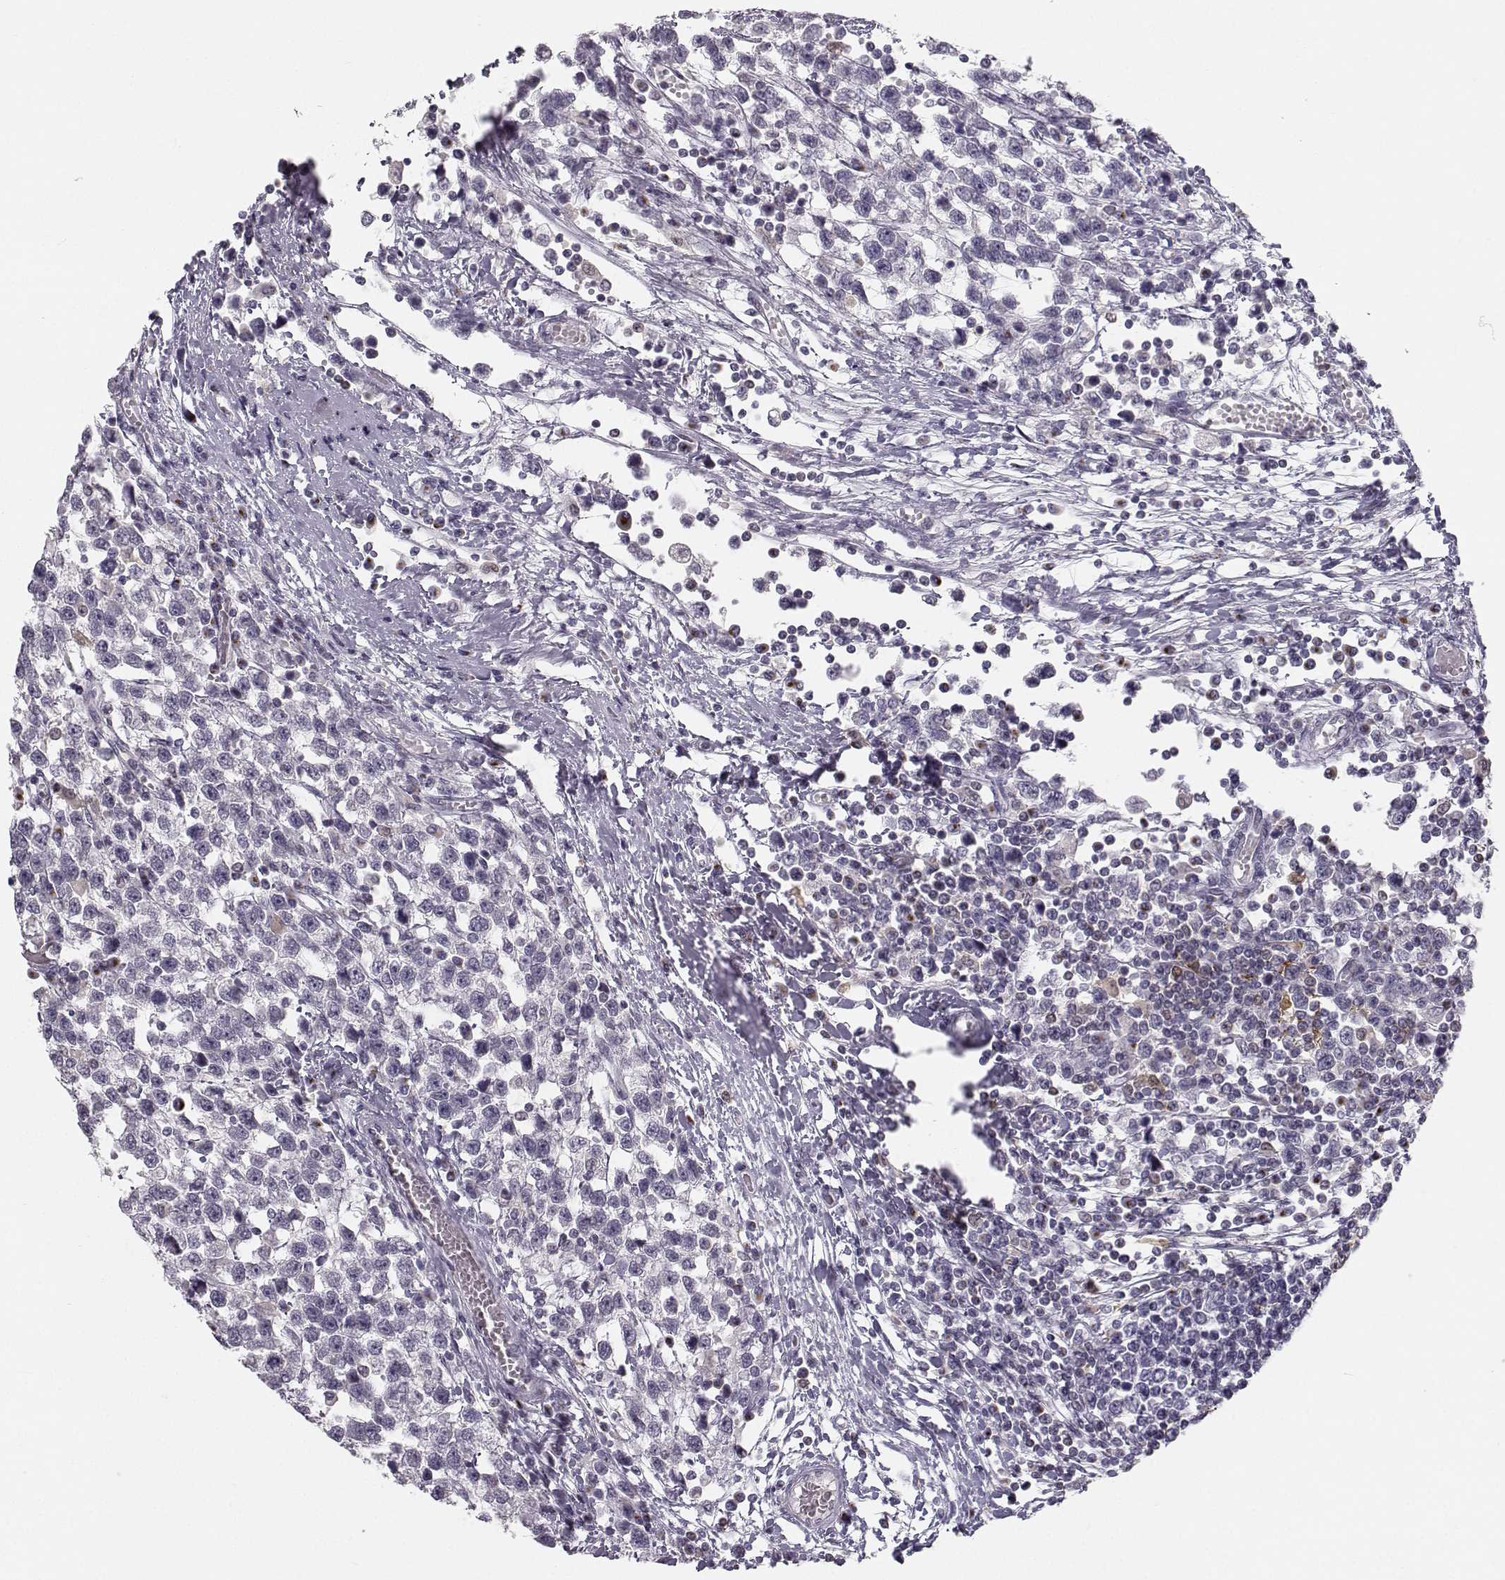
{"staining": {"intensity": "negative", "quantity": "none", "location": "none"}, "tissue": "testis cancer", "cell_type": "Tumor cells", "image_type": "cancer", "snomed": [{"axis": "morphology", "description": "Seminoma, NOS"}, {"axis": "topography", "description": "Testis"}], "caption": "DAB (3,3'-diaminobenzidine) immunohistochemical staining of human seminoma (testis) reveals no significant staining in tumor cells. (Immunohistochemistry (ihc), brightfield microscopy, high magnification).", "gene": "HTR7", "patient": {"sex": "male", "age": 34}}